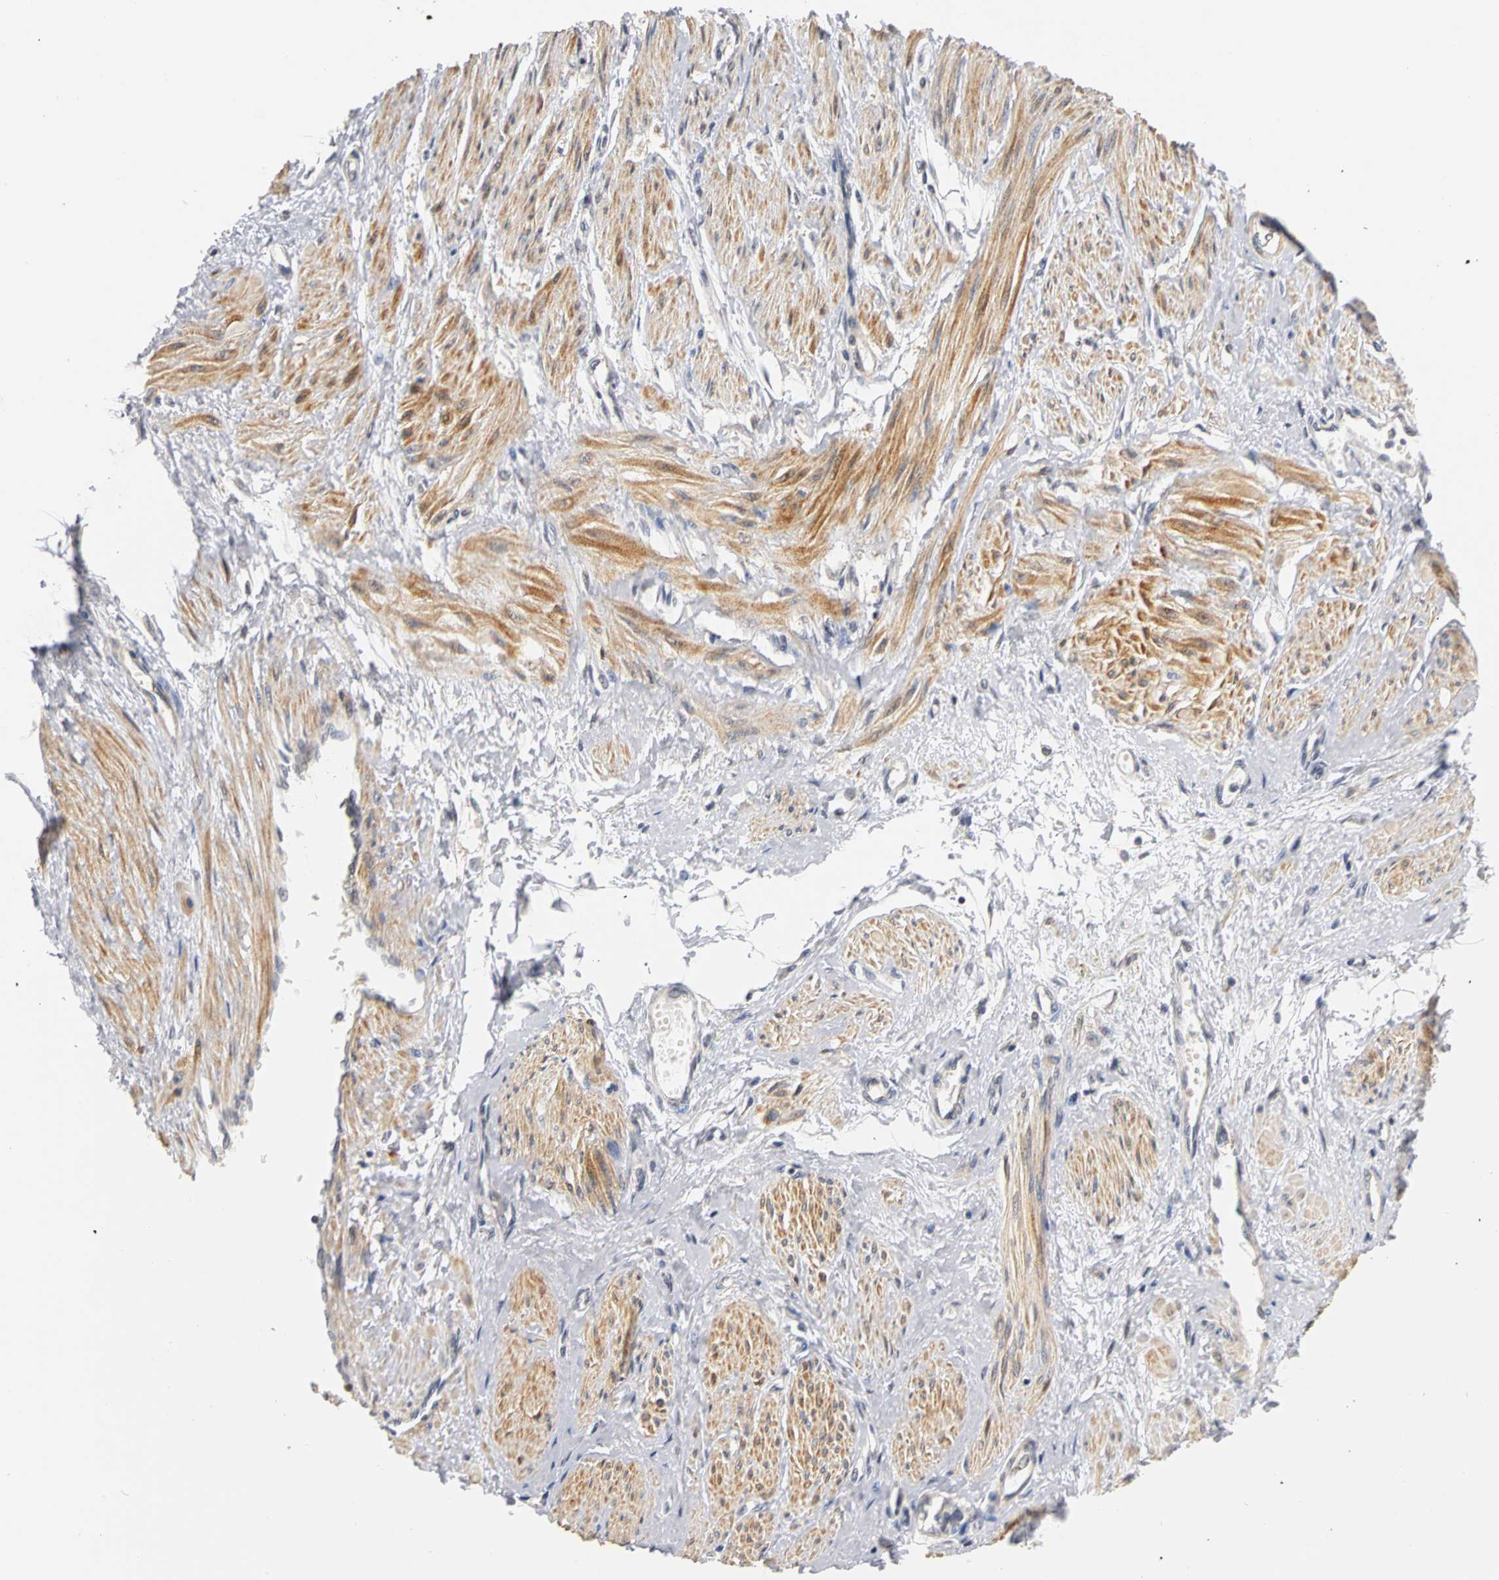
{"staining": {"intensity": "moderate", "quantity": ">75%", "location": "cytoplasmic/membranous,nuclear"}, "tissue": "smooth muscle", "cell_type": "Smooth muscle cells", "image_type": "normal", "snomed": [{"axis": "morphology", "description": "Normal tissue, NOS"}, {"axis": "topography", "description": "Smooth muscle"}, {"axis": "topography", "description": "Uterus"}], "caption": "High-power microscopy captured an immunohistochemistry (IHC) histopathology image of benign smooth muscle, revealing moderate cytoplasmic/membranous,nuclear staining in approximately >75% of smooth muscle cells. Nuclei are stained in blue.", "gene": "UBE2M", "patient": {"sex": "female", "age": 39}}